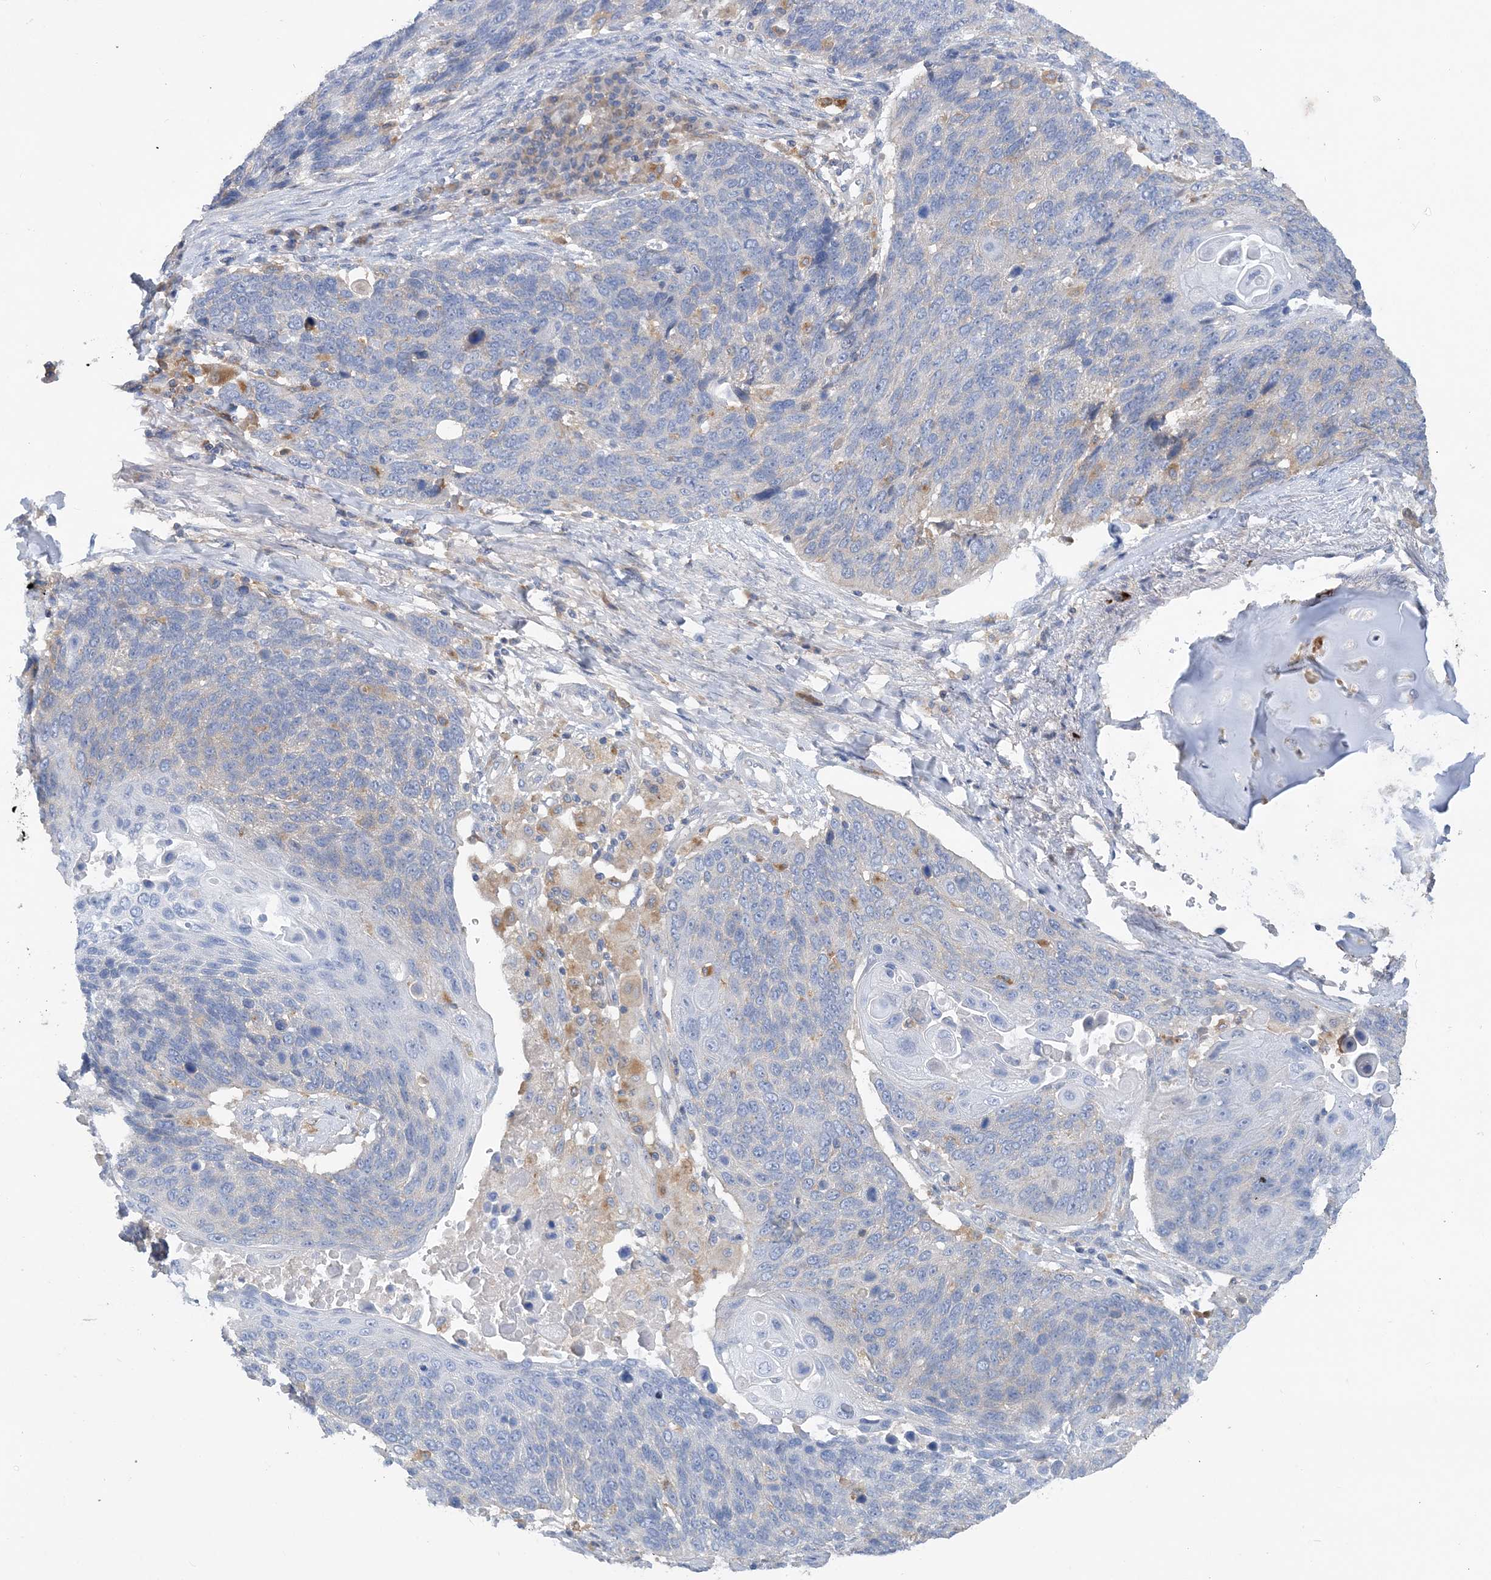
{"staining": {"intensity": "negative", "quantity": "none", "location": "none"}, "tissue": "lung cancer", "cell_type": "Tumor cells", "image_type": "cancer", "snomed": [{"axis": "morphology", "description": "Squamous cell carcinoma, NOS"}, {"axis": "topography", "description": "Lung"}], "caption": "The IHC photomicrograph has no significant expression in tumor cells of lung cancer (squamous cell carcinoma) tissue. (DAB (3,3'-diaminobenzidine) immunohistochemistry, high magnification).", "gene": "GRINA", "patient": {"sex": "male", "age": 66}}